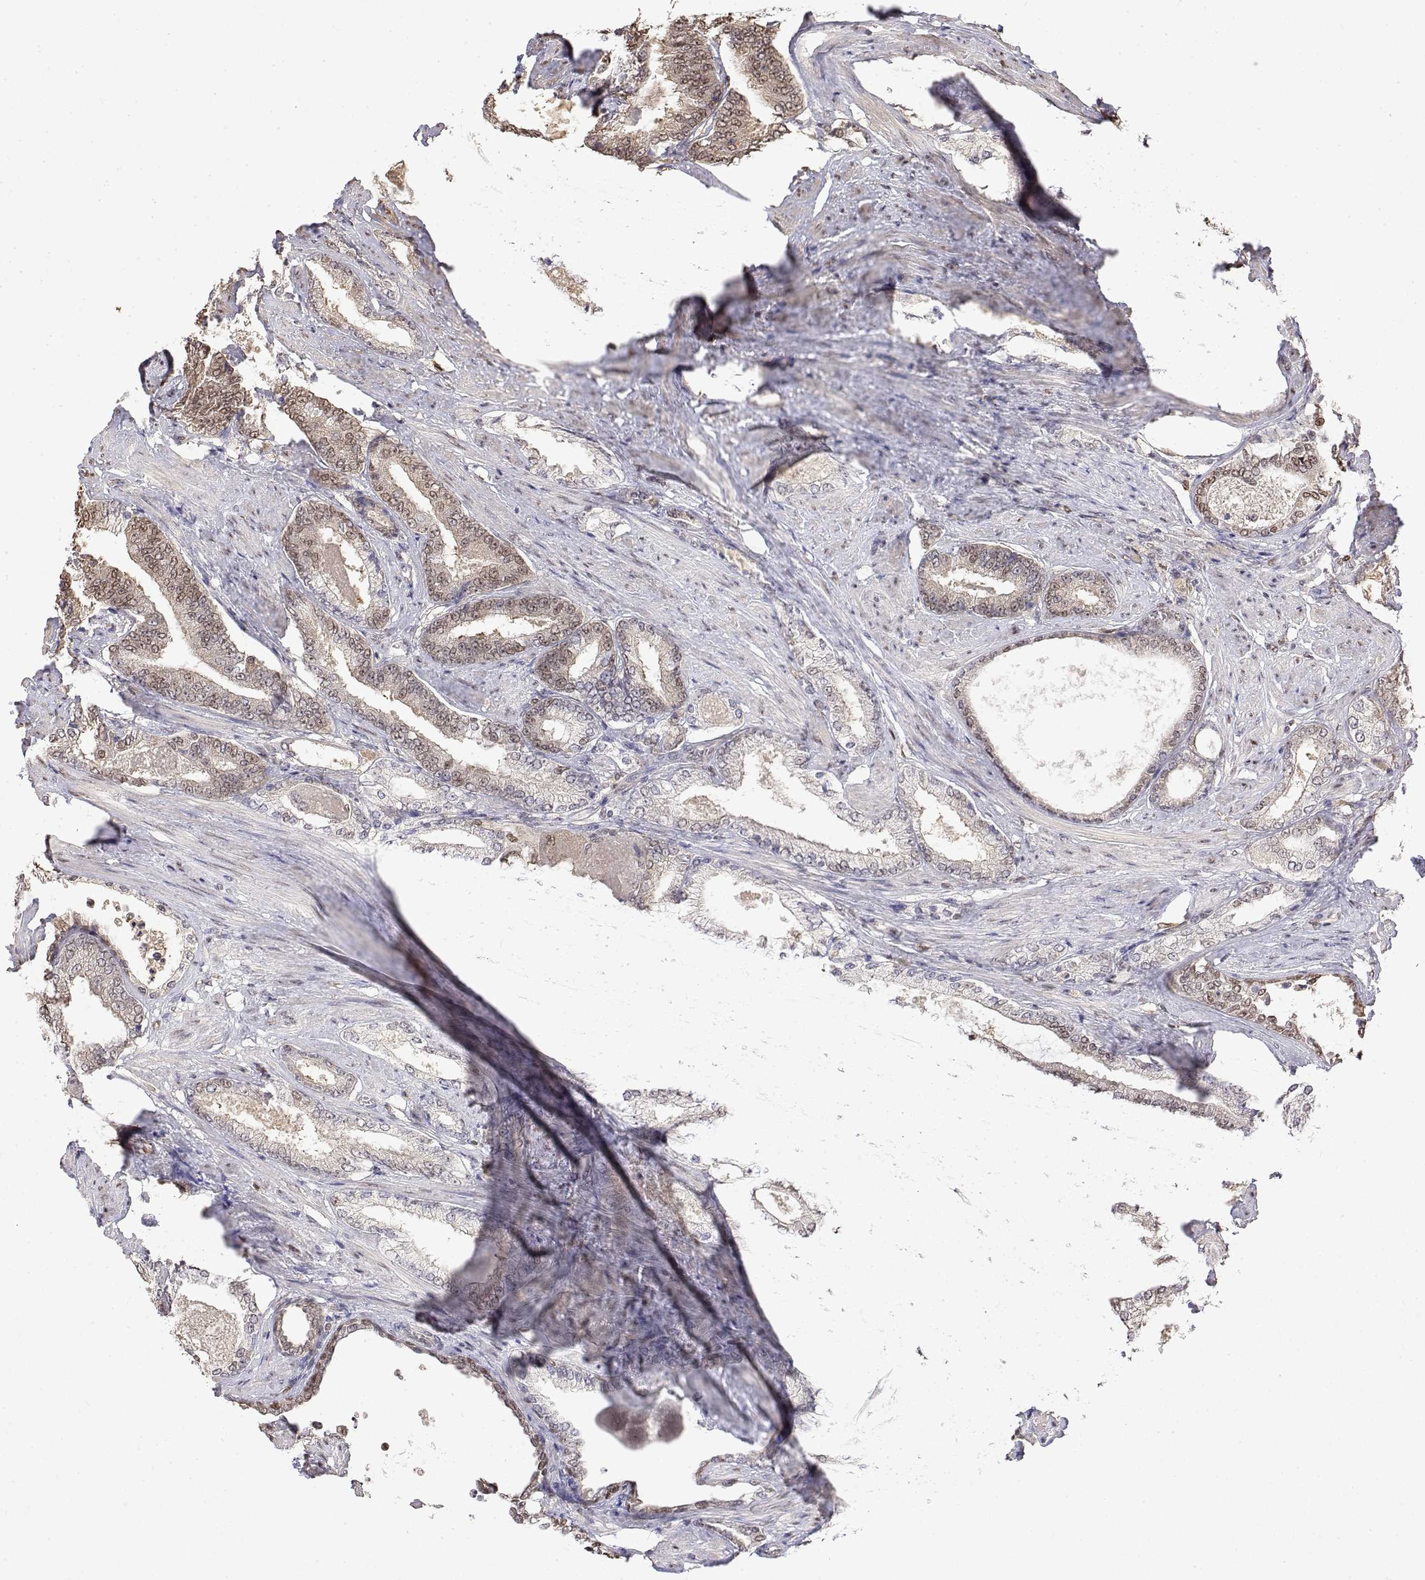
{"staining": {"intensity": "weak", "quantity": "25%-75%", "location": "nuclear"}, "tissue": "prostate cancer", "cell_type": "Tumor cells", "image_type": "cancer", "snomed": [{"axis": "morphology", "description": "Adenocarcinoma, High grade"}, {"axis": "topography", "description": "Prostate and seminal vesicle, NOS"}], "caption": "Prostate cancer (high-grade adenocarcinoma) stained for a protein (brown) demonstrates weak nuclear positive staining in approximately 25%-75% of tumor cells.", "gene": "TPI1", "patient": {"sex": "male", "age": 61}}